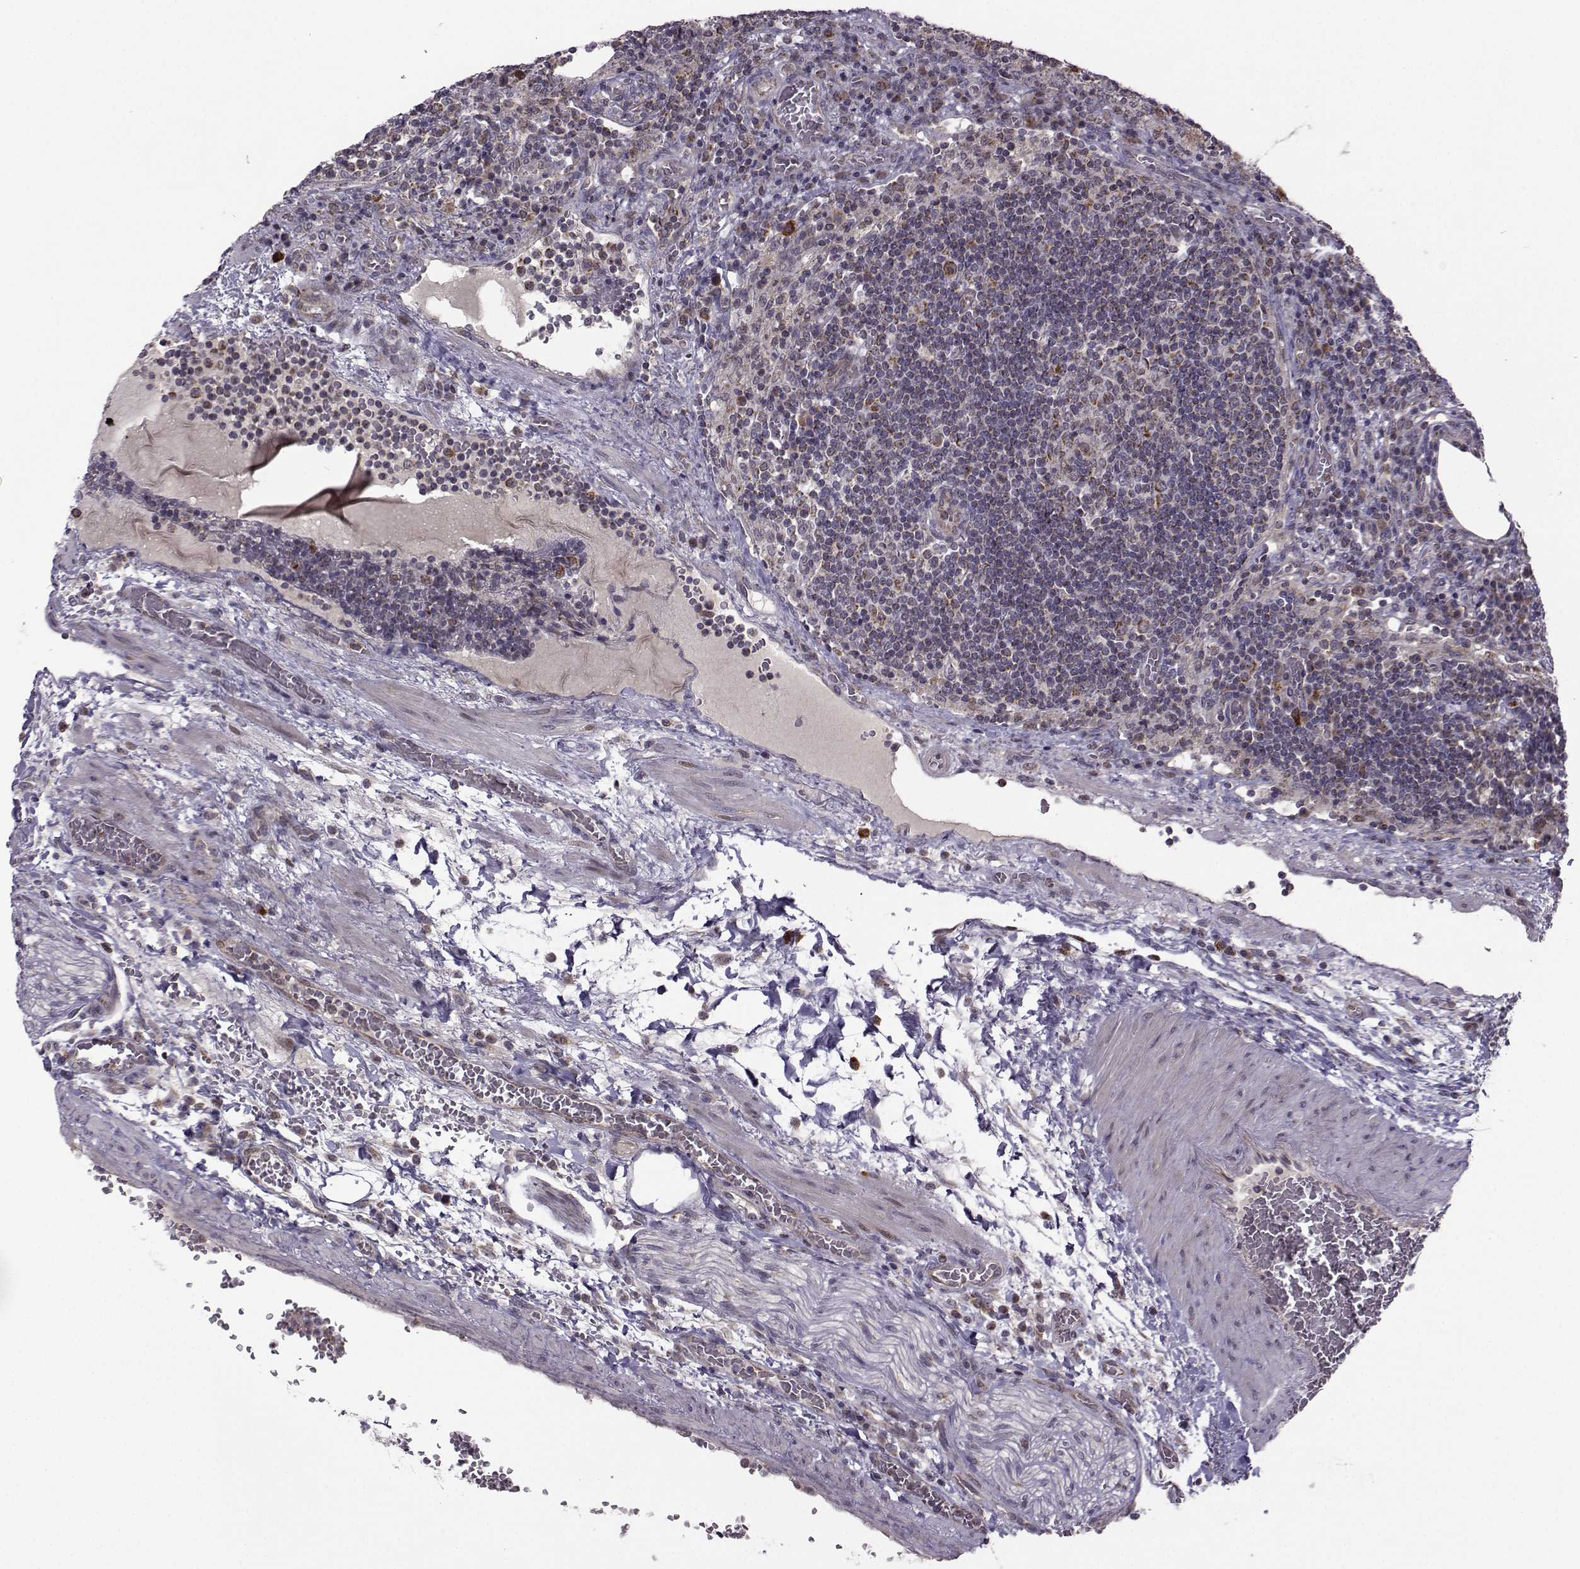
{"staining": {"intensity": "moderate", "quantity": "<25%", "location": "cytoplasmic/membranous"}, "tissue": "lymph node", "cell_type": "Germinal center cells", "image_type": "normal", "snomed": [{"axis": "morphology", "description": "Normal tissue, NOS"}, {"axis": "topography", "description": "Lymph node"}], "caption": "Immunohistochemistry of benign lymph node reveals low levels of moderate cytoplasmic/membranous staining in about <25% of germinal center cells. The staining was performed using DAB (3,3'-diaminobenzidine), with brown indicating positive protein expression. Nuclei are stained blue with hematoxylin.", "gene": "NECAB3", "patient": {"sex": "male", "age": 63}}